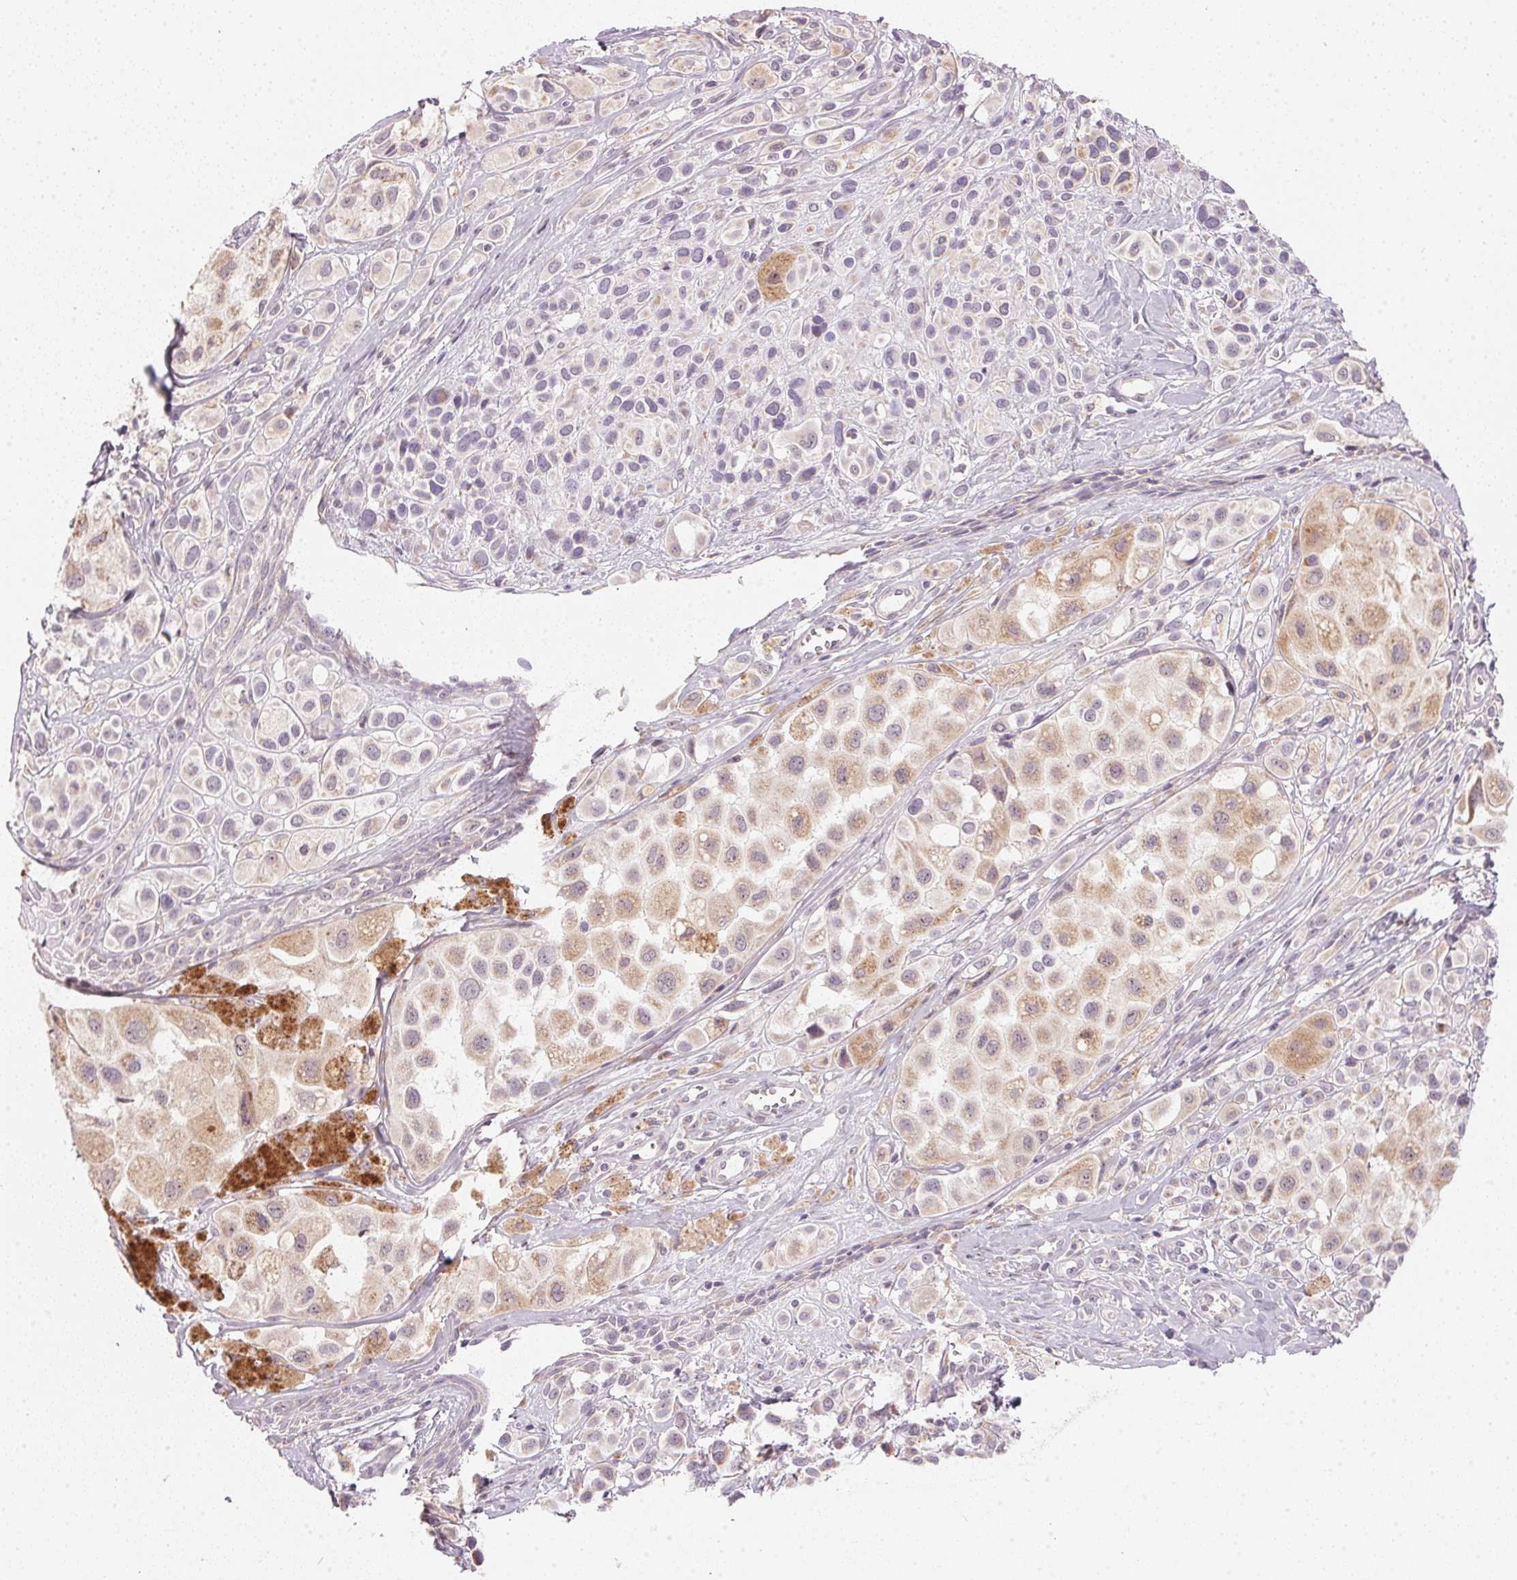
{"staining": {"intensity": "moderate", "quantity": "25%-75%", "location": "cytoplasmic/membranous"}, "tissue": "melanoma", "cell_type": "Tumor cells", "image_type": "cancer", "snomed": [{"axis": "morphology", "description": "Malignant melanoma, NOS"}, {"axis": "topography", "description": "Skin"}], "caption": "An immunohistochemistry micrograph of tumor tissue is shown. Protein staining in brown labels moderate cytoplasmic/membranous positivity in malignant melanoma within tumor cells.", "gene": "COQ7", "patient": {"sex": "male", "age": 77}}